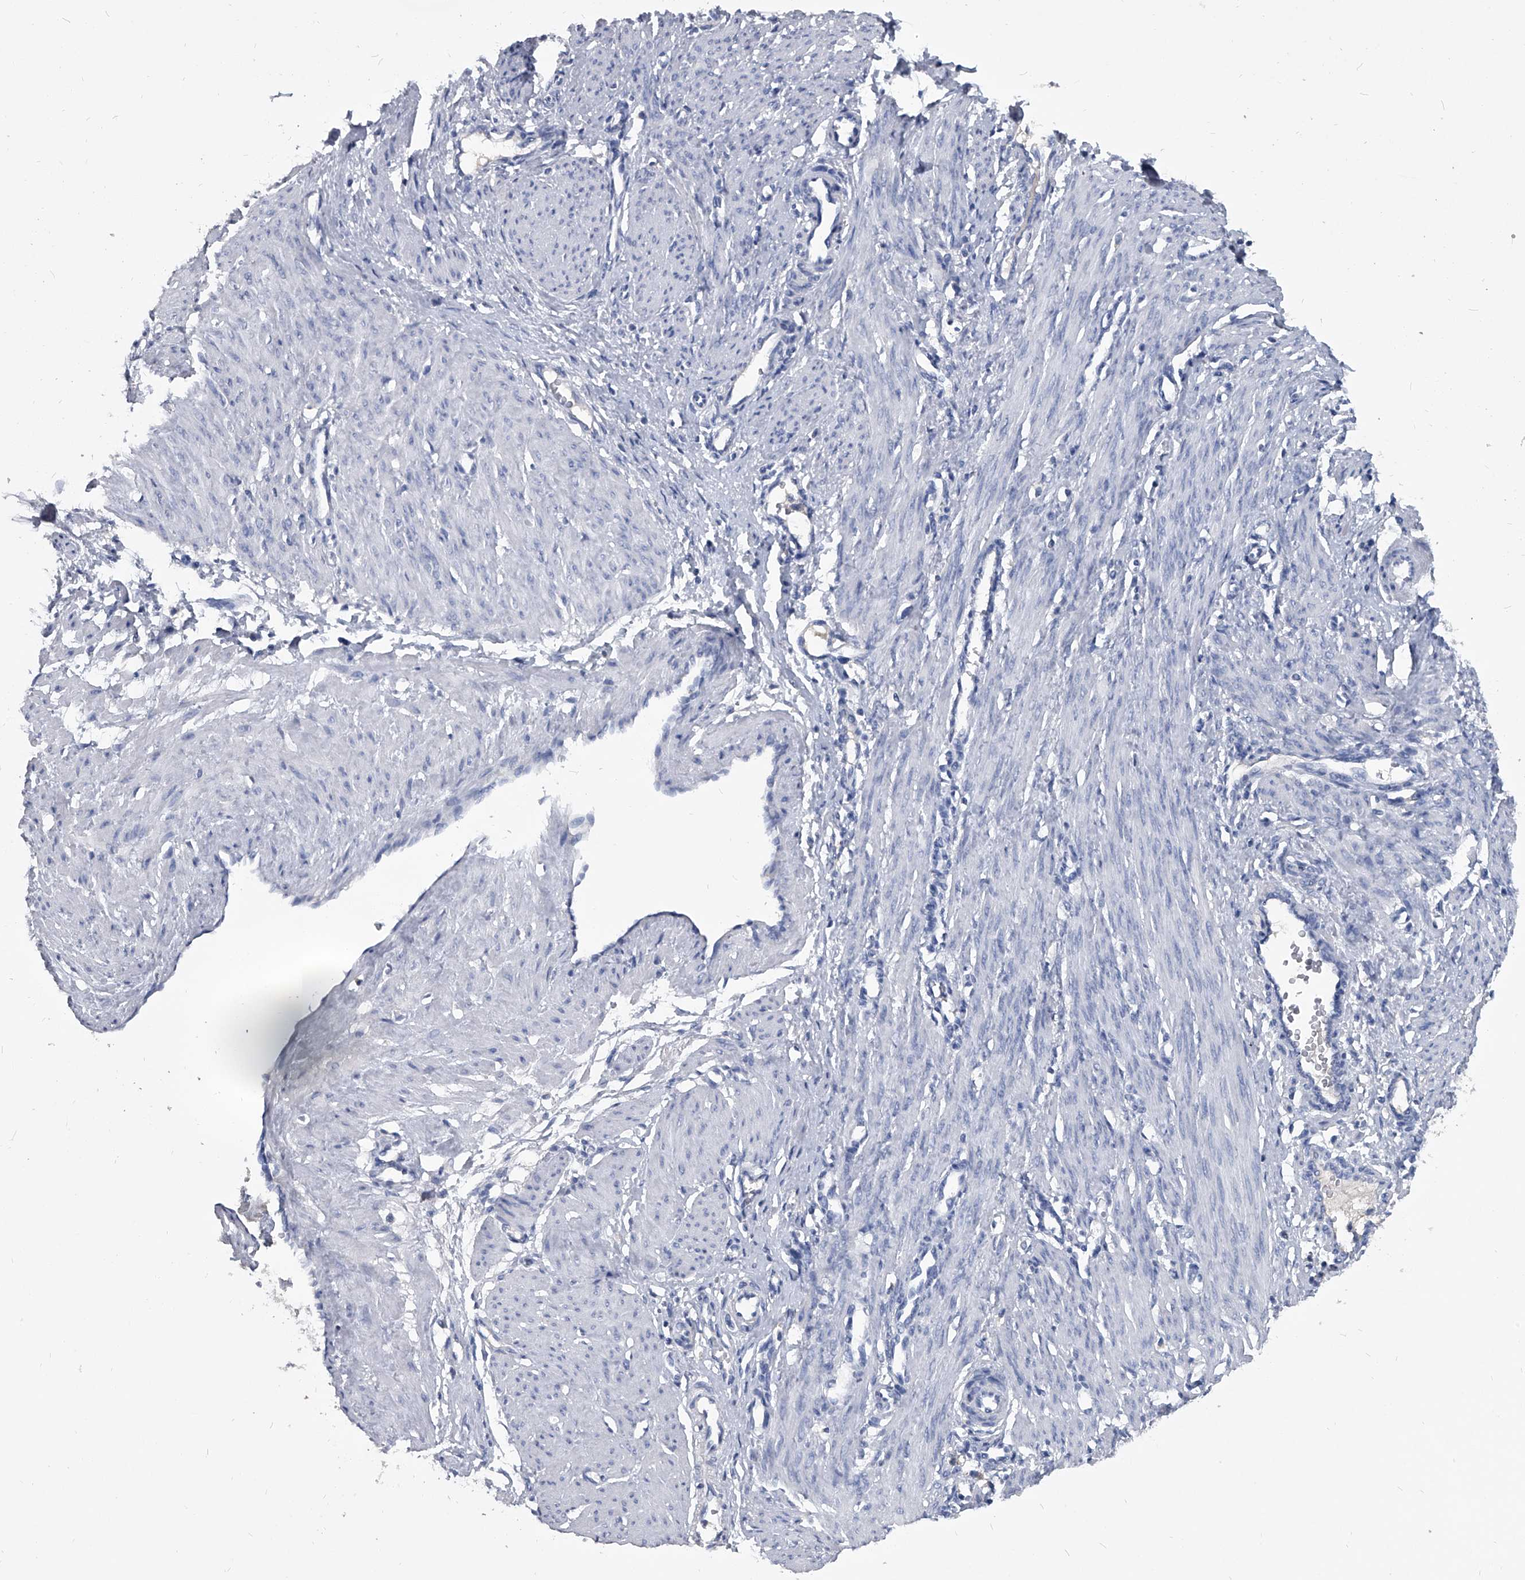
{"staining": {"intensity": "negative", "quantity": "none", "location": "none"}, "tissue": "smooth muscle", "cell_type": "Smooth muscle cells", "image_type": "normal", "snomed": [{"axis": "morphology", "description": "Normal tissue, NOS"}, {"axis": "topography", "description": "Endometrium"}], "caption": "This photomicrograph is of normal smooth muscle stained with immunohistochemistry (IHC) to label a protein in brown with the nuclei are counter-stained blue. There is no staining in smooth muscle cells.", "gene": "BCAS1", "patient": {"sex": "female", "age": 33}}